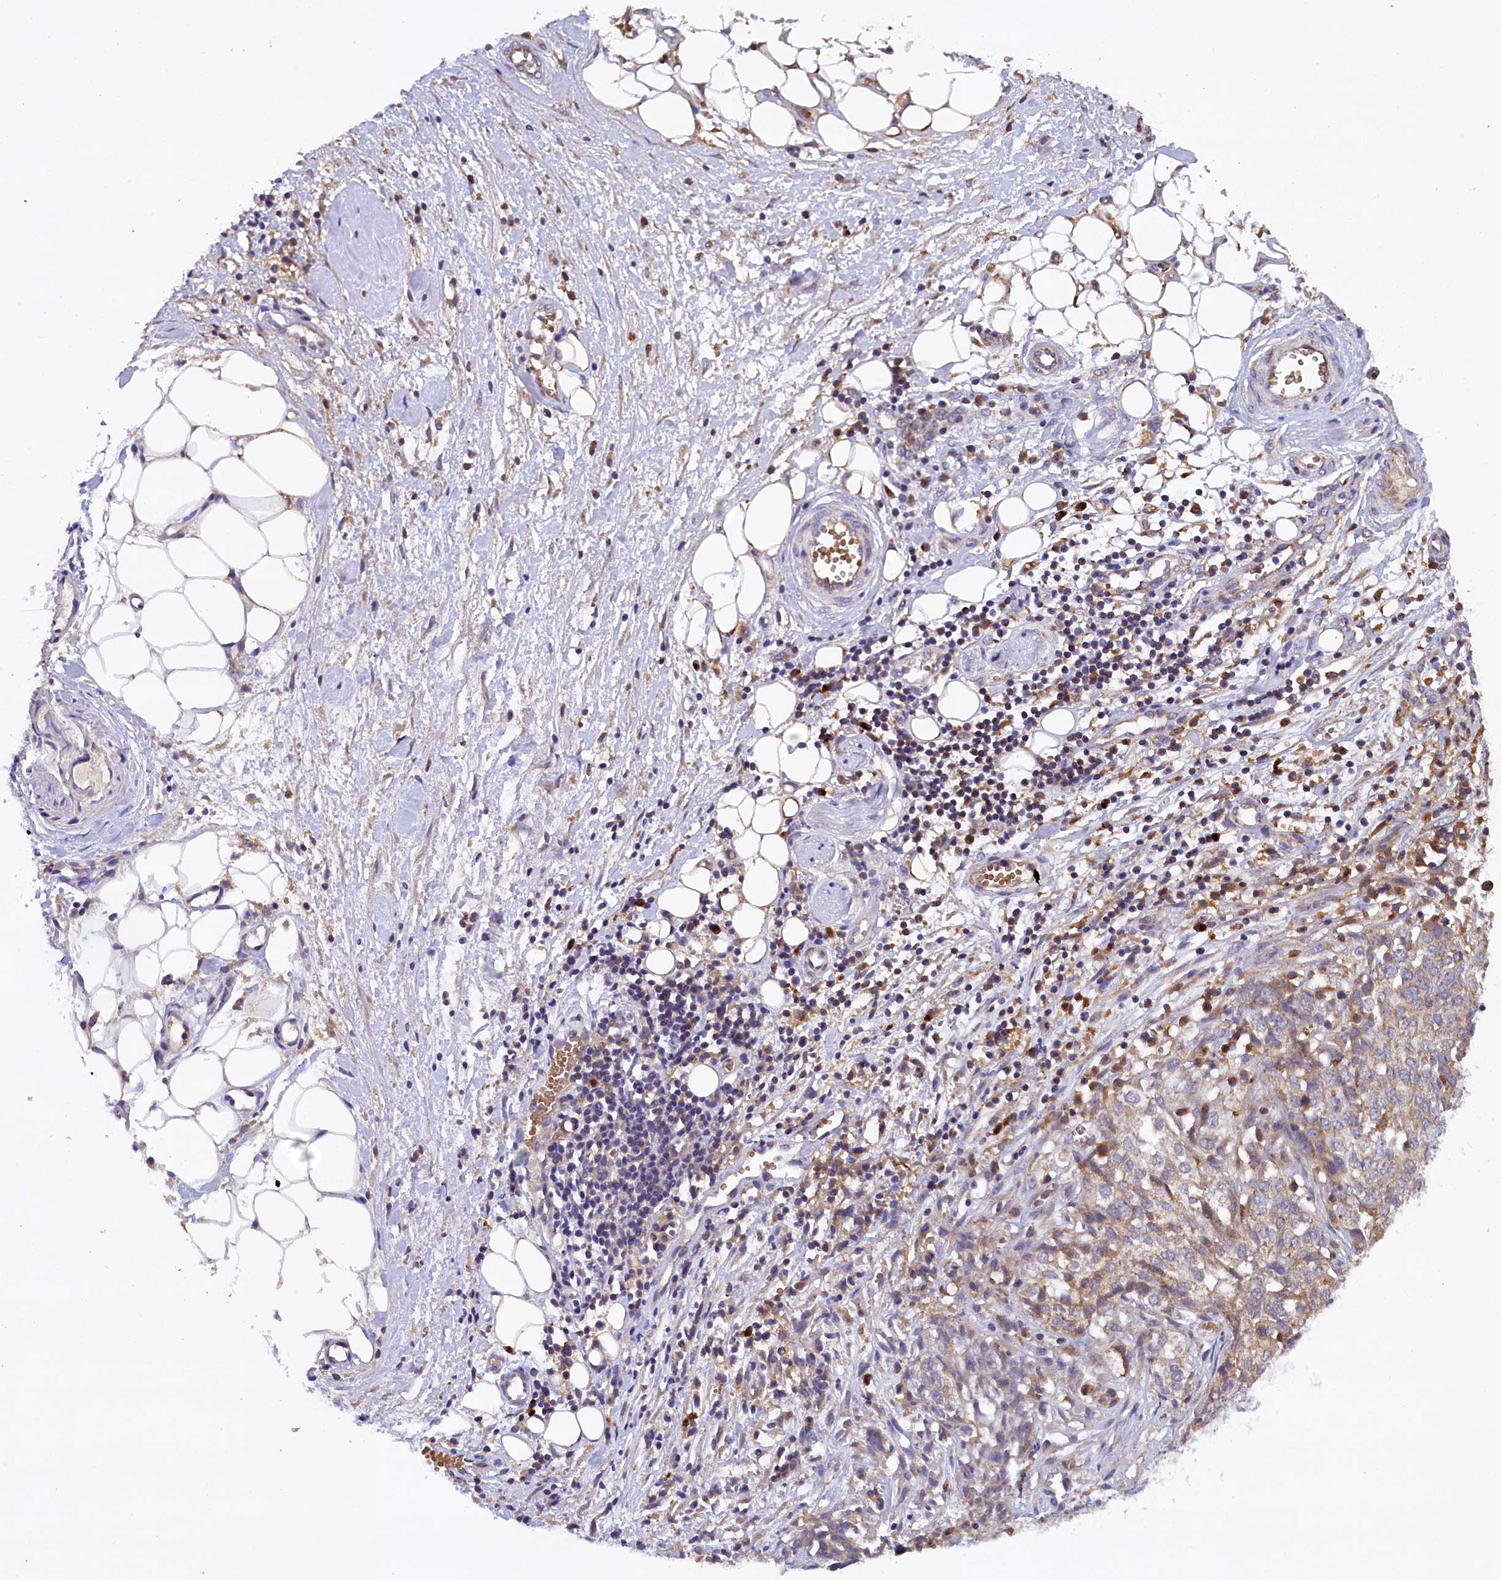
{"staining": {"intensity": "weak", "quantity": "25%-75%", "location": "cytoplasmic/membranous"}, "tissue": "ovarian cancer", "cell_type": "Tumor cells", "image_type": "cancer", "snomed": [{"axis": "morphology", "description": "Cystadenocarcinoma, serous, NOS"}, {"axis": "topography", "description": "Soft tissue"}, {"axis": "topography", "description": "Ovary"}], "caption": "There is low levels of weak cytoplasmic/membranous positivity in tumor cells of ovarian serous cystadenocarcinoma, as demonstrated by immunohistochemical staining (brown color).", "gene": "NAIP", "patient": {"sex": "female", "age": 57}}